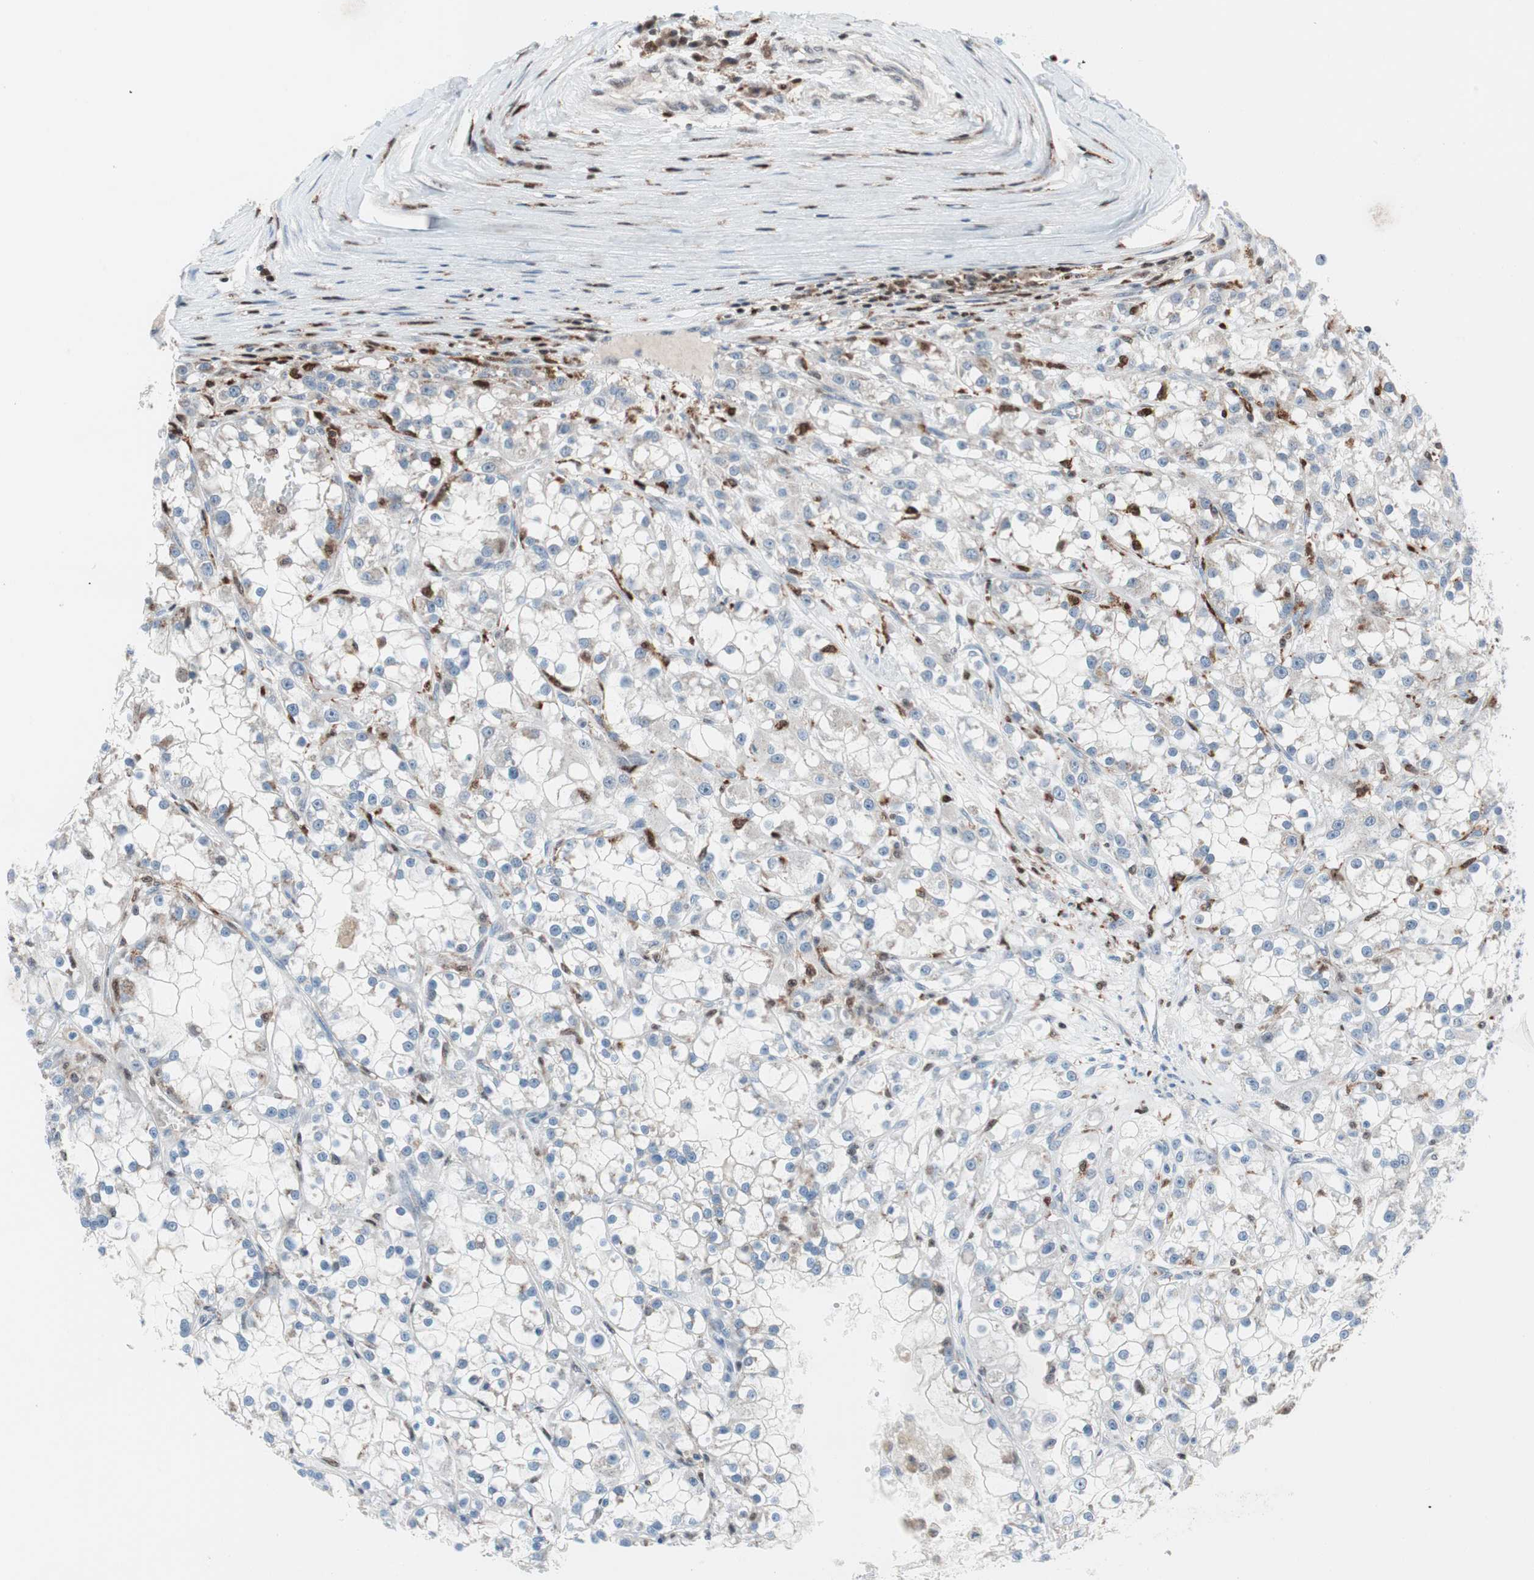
{"staining": {"intensity": "negative", "quantity": "none", "location": "none"}, "tissue": "renal cancer", "cell_type": "Tumor cells", "image_type": "cancer", "snomed": [{"axis": "morphology", "description": "Adenocarcinoma, NOS"}, {"axis": "topography", "description": "Kidney"}], "caption": "High magnification brightfield microscopy of renal cancer (adenocarcinoma) stained with DAB (brown) and counterstained with hematoxylin (blue): tumor cells show no significant positivity.", "gene": "RGS10", "patient": {"sex": "female", "age": 52}}